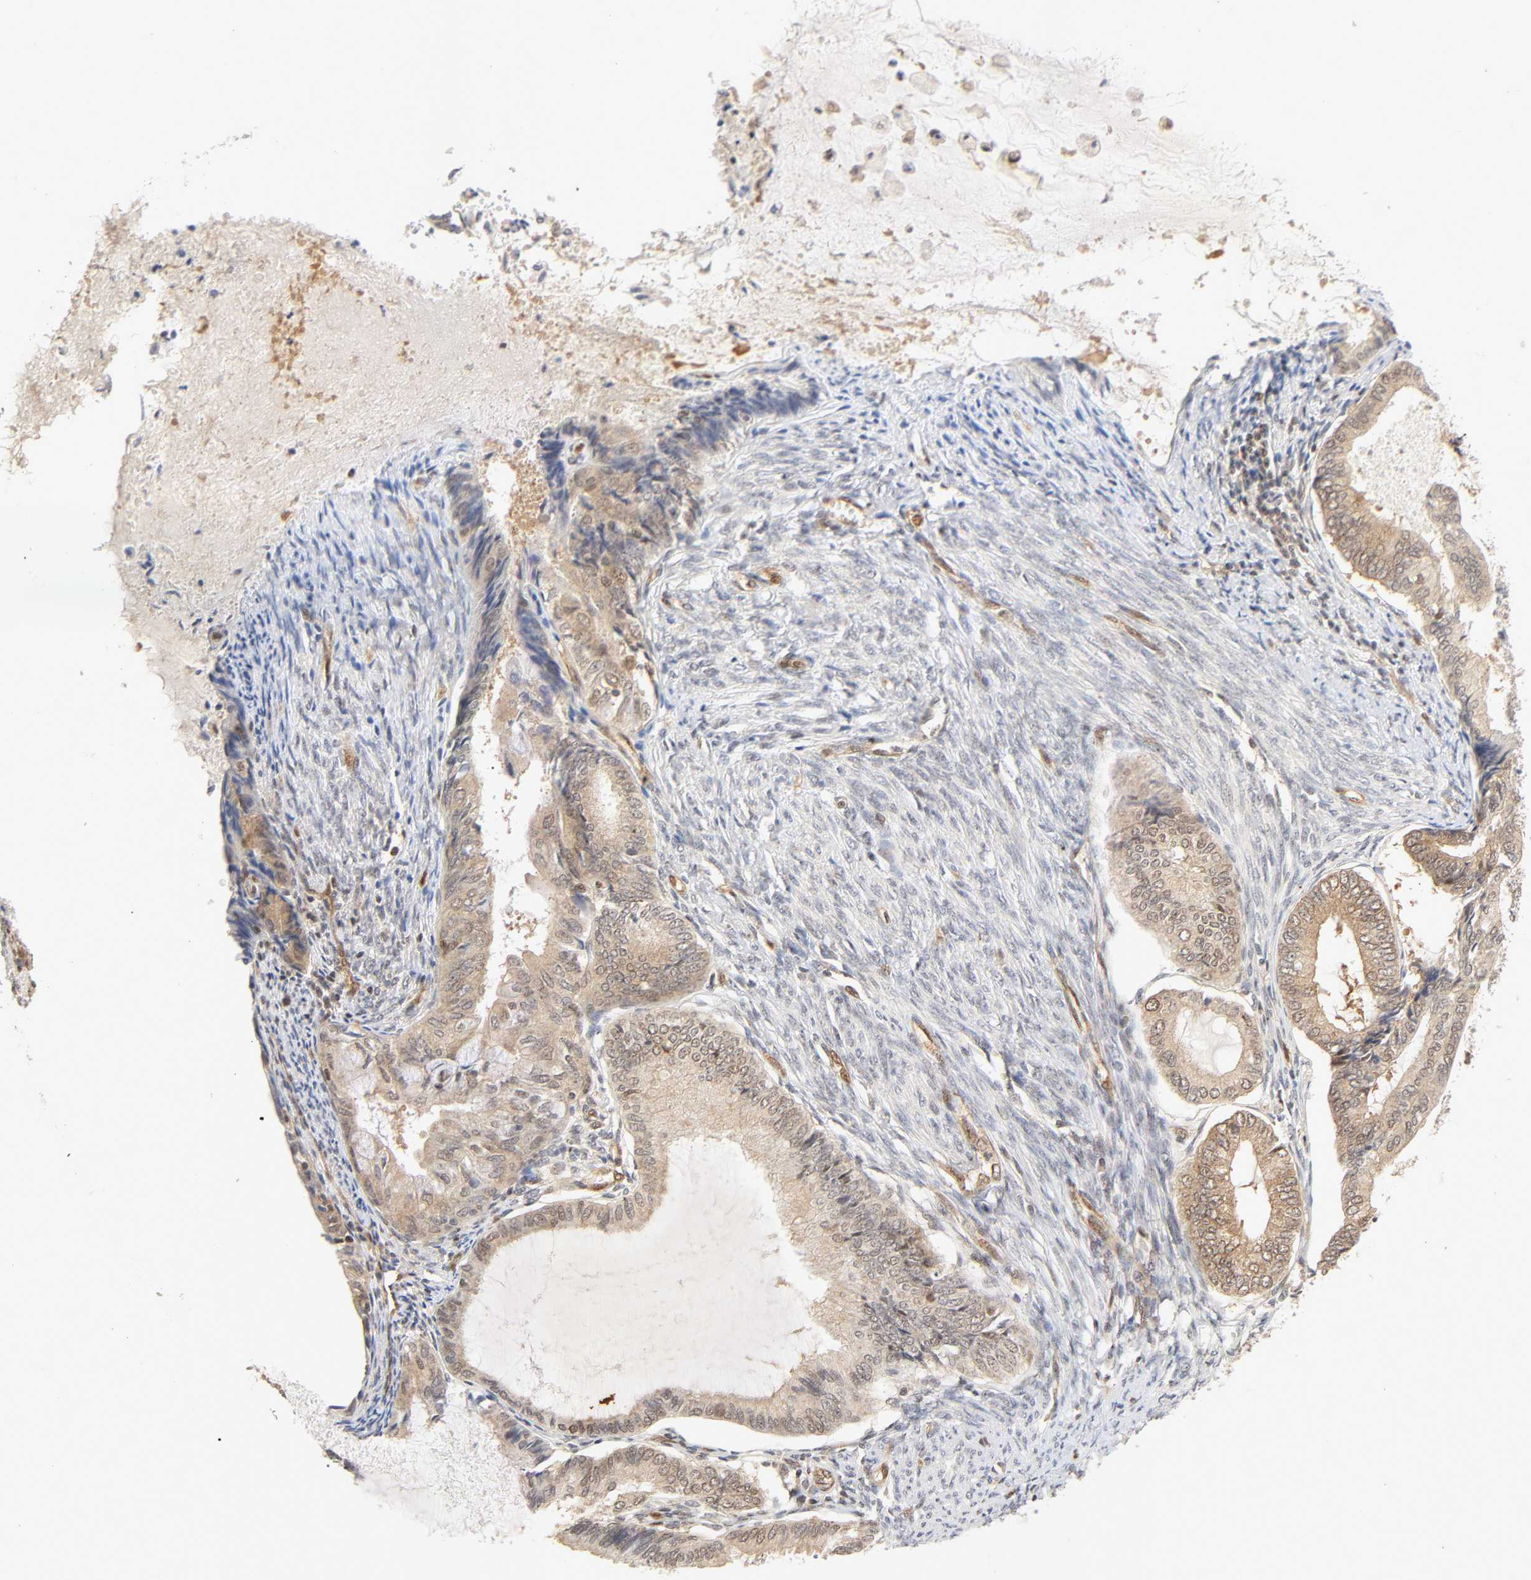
{"staining": {"intensity": "weak", "quantity": ">75%", "location": "cytoplasmic/membranous,nuclear"}, "tissue": "endometrial cancer", "cell_type": "Tumor cells", "image_type": "cancer", "snomed": [{"axis": "morphology", "description": "Adenocarcinoma, NOS"}, {"axis": "topography", "description": "Endometrium"}], "caption": "The photomicrograph displays staining of endometrial cancer (adenocarcinoma), revealing weak cytoplasmic/membranous and nuclear protein expression (brown color) within tumor cells. (brown staining indicates protein expression, while blue staining denotes nuclei).", "gene": "CDC37", "patient": {"sex": "female", "age": 86}}